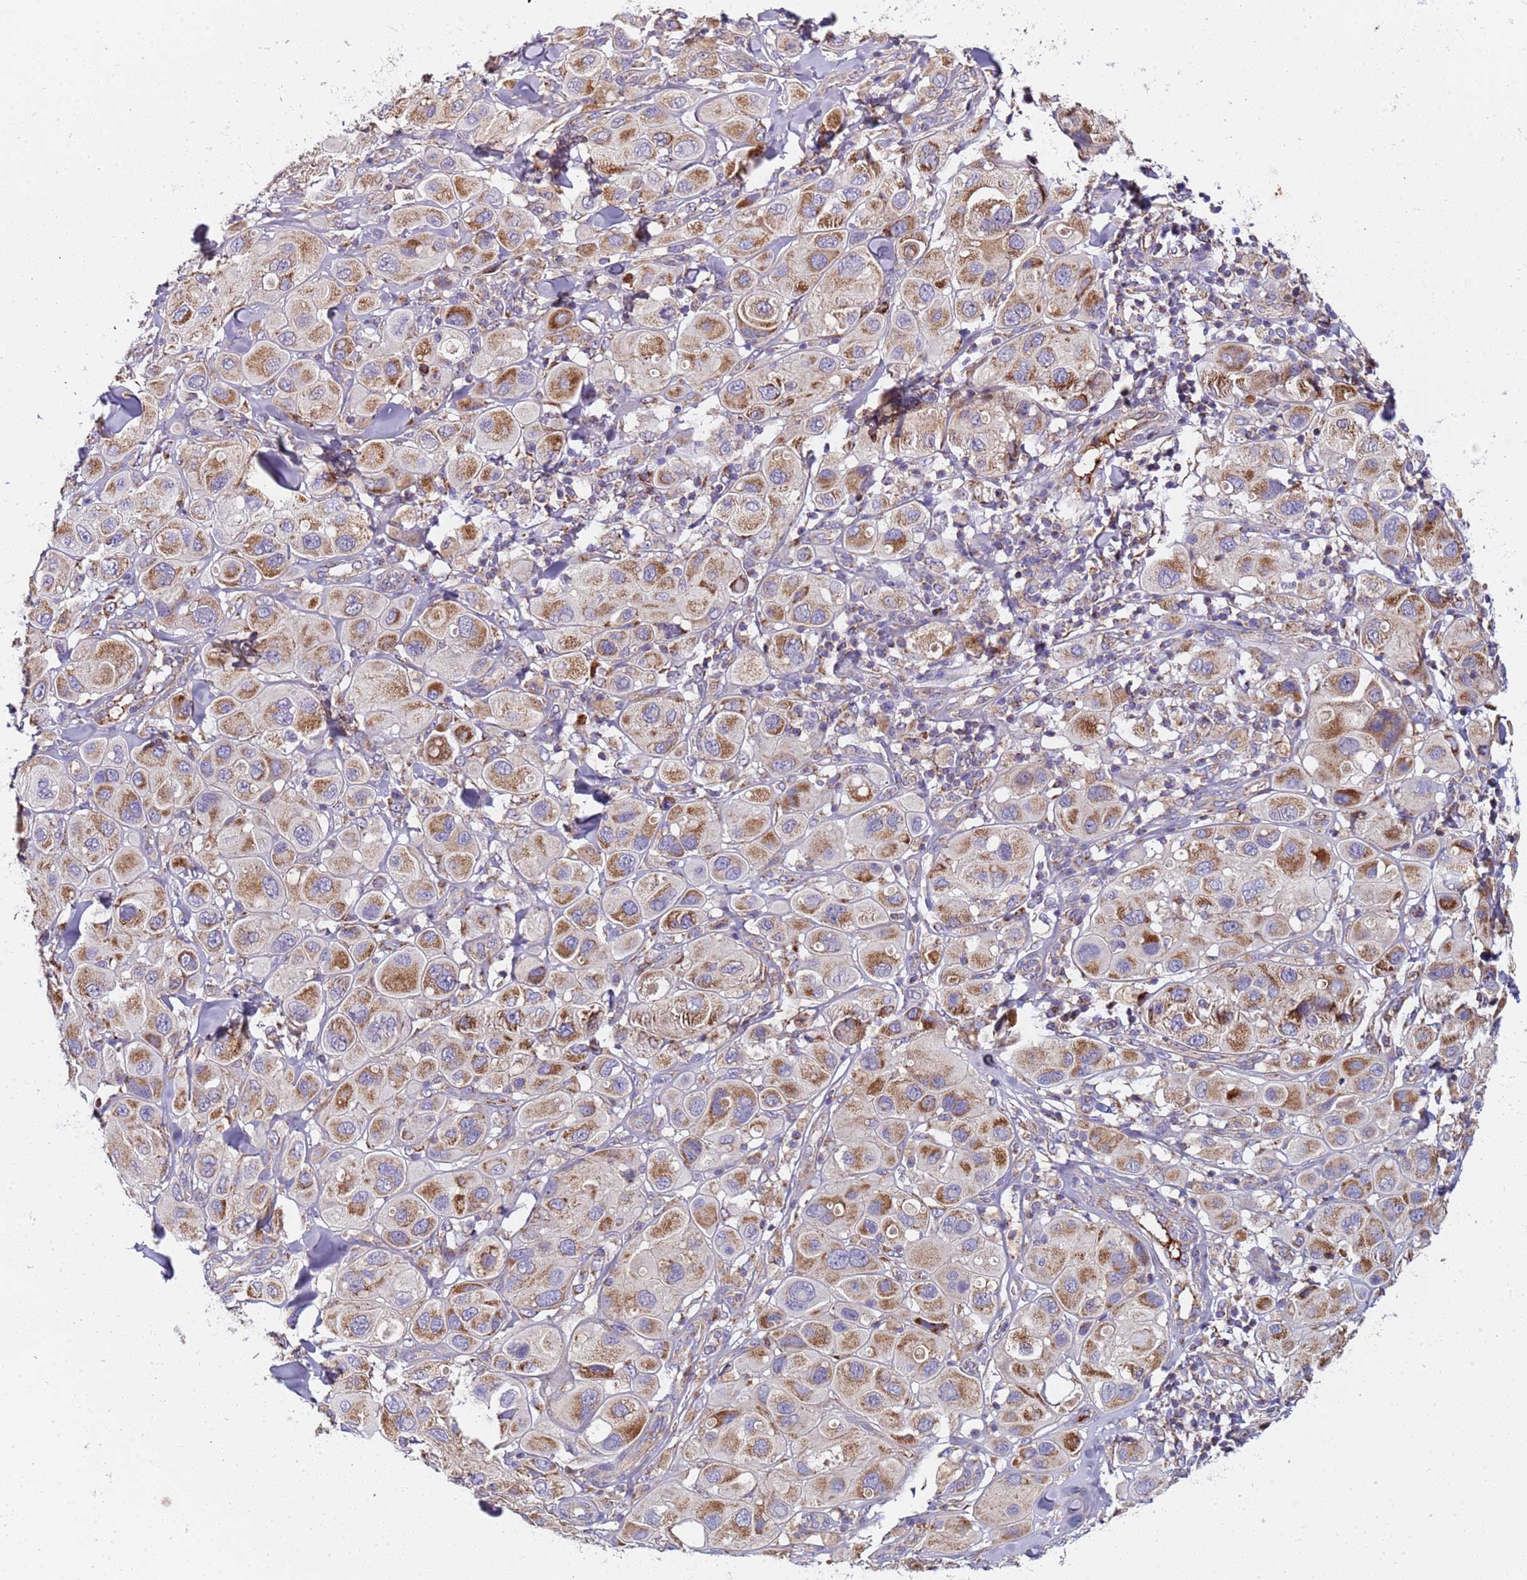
{"staining": {"intensity": "moderate", "quantity": ">75%", "location": "cytoplasmic/membranous"}, "tissue": "melanoma", "cell_type": "Tumor cells", "image_type": "cancer", "snomed": [{"axis": "morphology", "description": "Malignant melanoma, Metastatic site"}, {"axis": "topography", "description": "Skin"}], "caption": "Approximately >75% of tumor cells in malignant melanoma (metastatic site) exhibit moderate cytoplasmic/membranous protein staining as visualized by brown immunohistochemical staining.", "gene": "TMEM126A", "patient": {"sex": "male", "age": 41}}